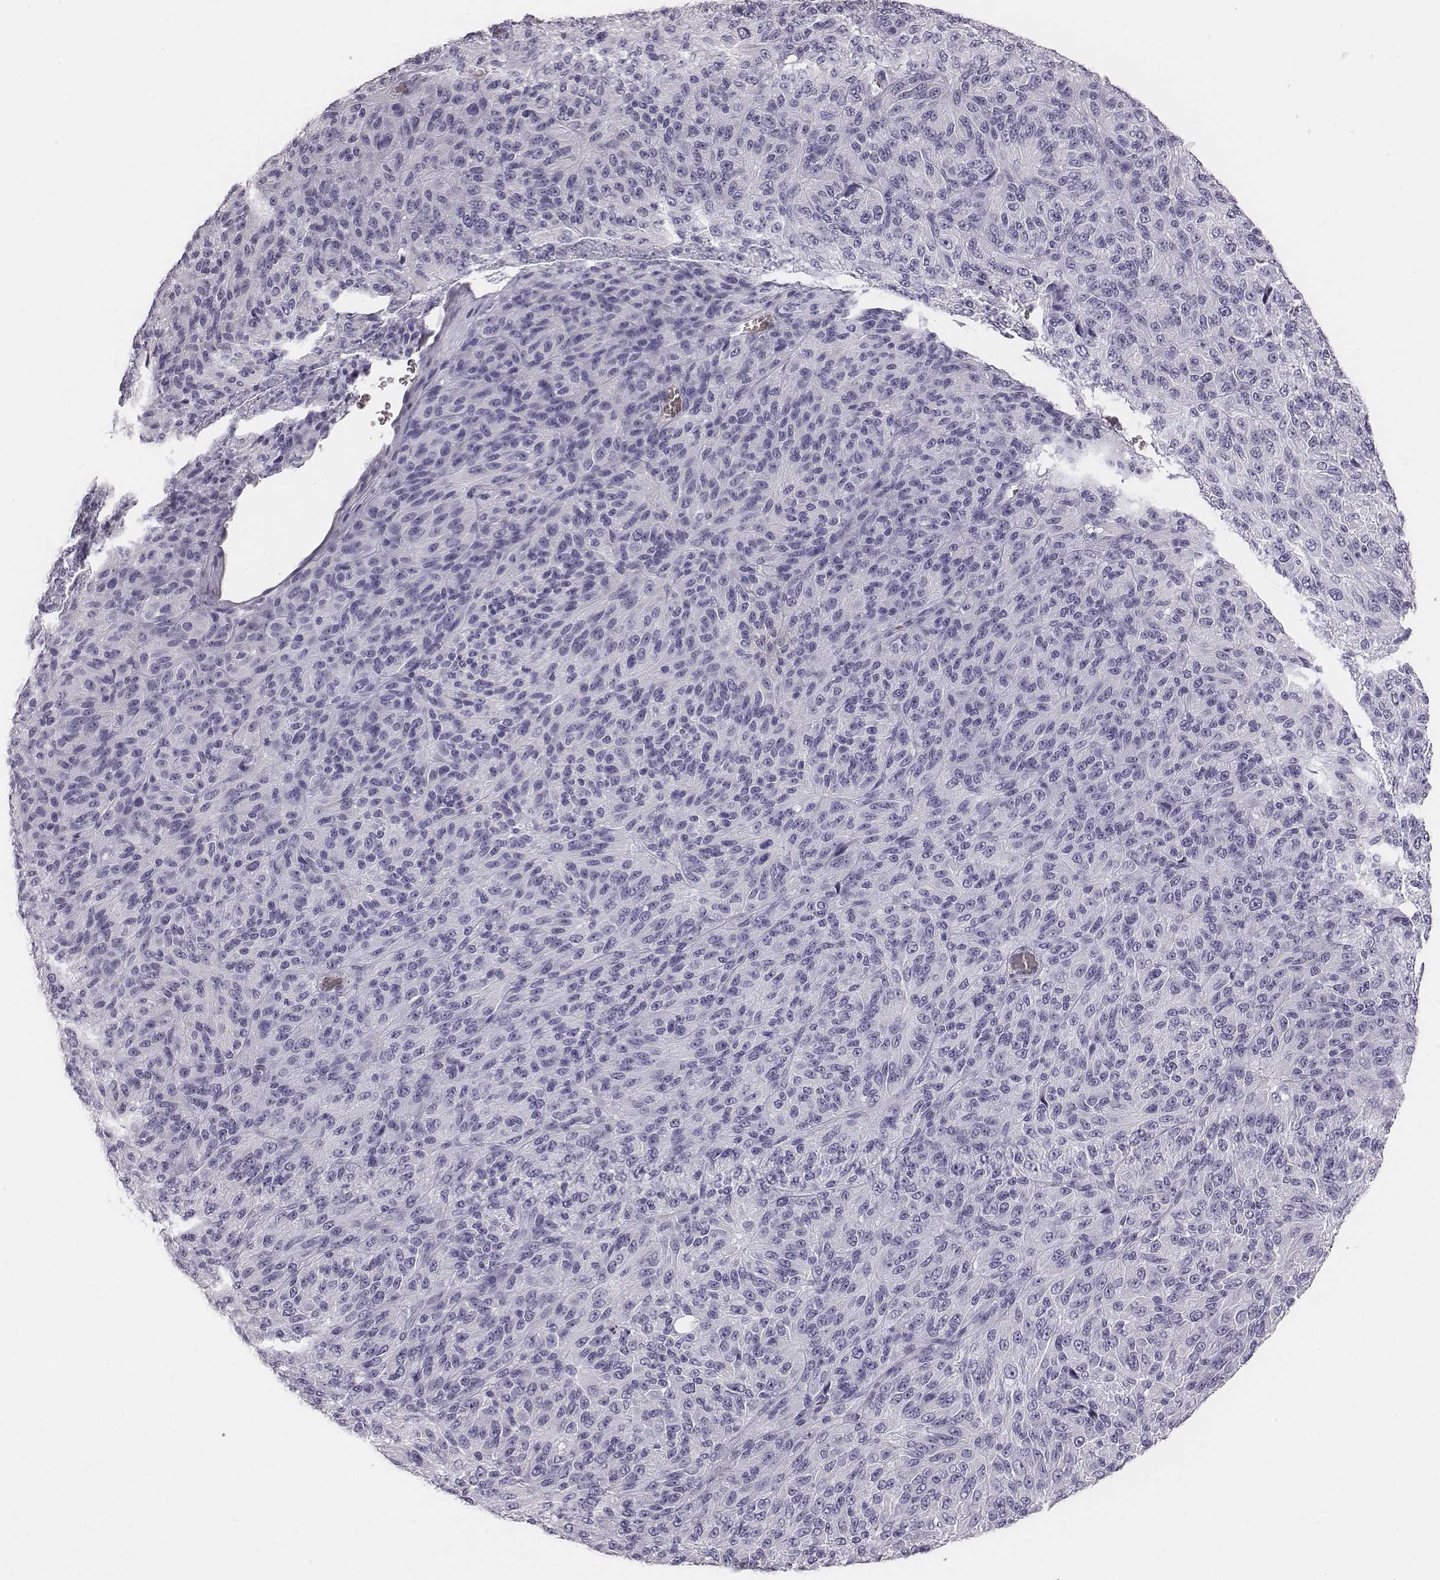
{"staining": {"intensity": "negative", "quantity": "none", "location": "none"}, "tissue": "melanoma", "cell_type": "Tumor cells", "image_type": "cancer", "snomed": [{"axis": "morphology", "description": "Malignant melanoma, Metastatic site"}, {"axis": "topography", "description": "Brain"}], "caption": "IHC of human melanoma displays no staining in tumor cells.", "gene": "HBZ", "patient": {"sex": "female", "age": 56}}